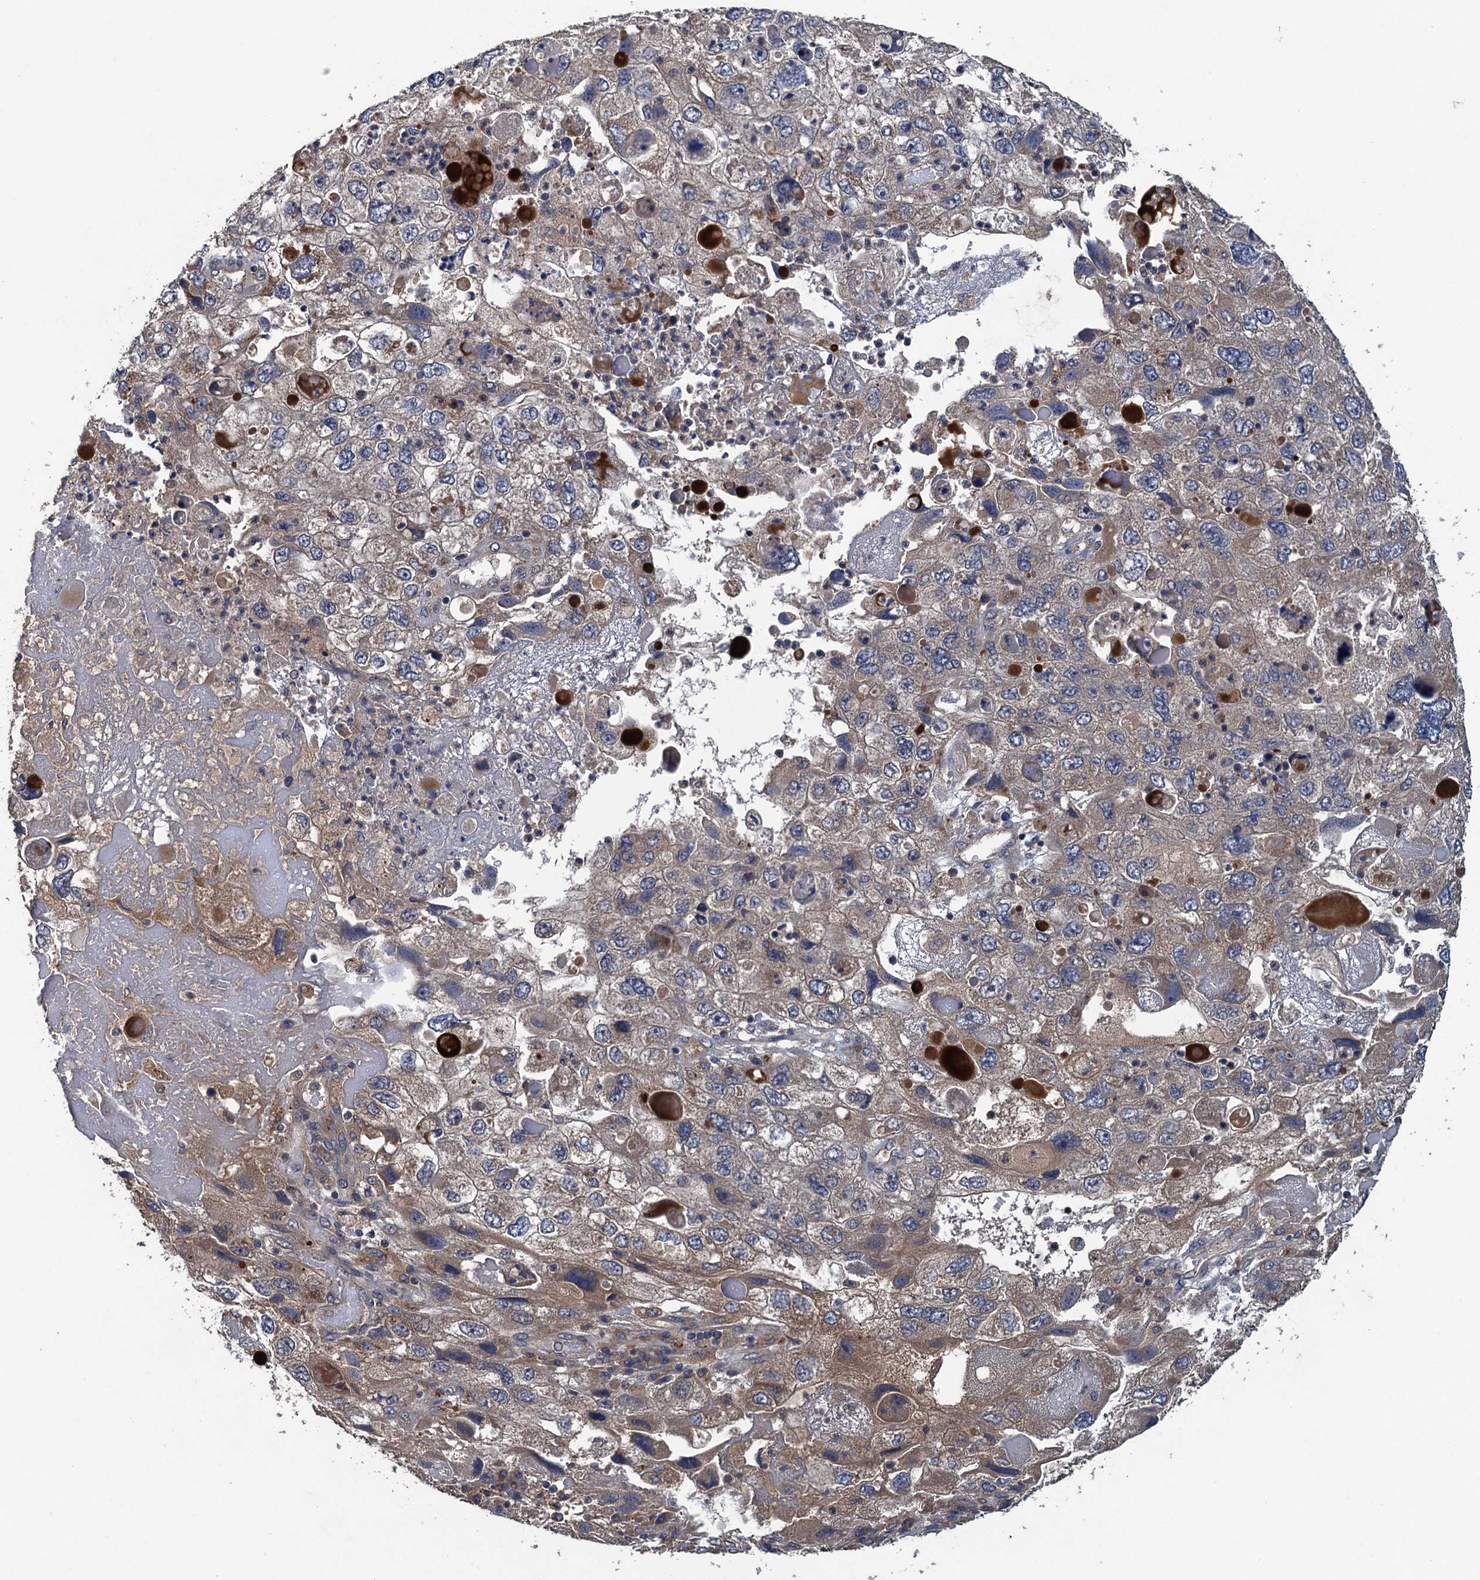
{"staining": {"intensity": "moderate", "quantity": "<25%", "location": "cytoplasmic/membranous"}, "tissue": "endometrial cancer", "cell_type": "Tumor cells", "image_type": "cancer", "snomed": [{"axis": "morphology", "description": "Adenocarcinoma, NOS"}, {"axis": "topography", "description": "Endometrium"}], "caption": "Endometrial cancer (adenocarcinoma) stained with immunohistochemistry displays moderate cytoplasmic/membranous staining in approximately <25% of tumor cells.", "gene": "CNTN5", "patient": {"sex": "female", "age": 49}}